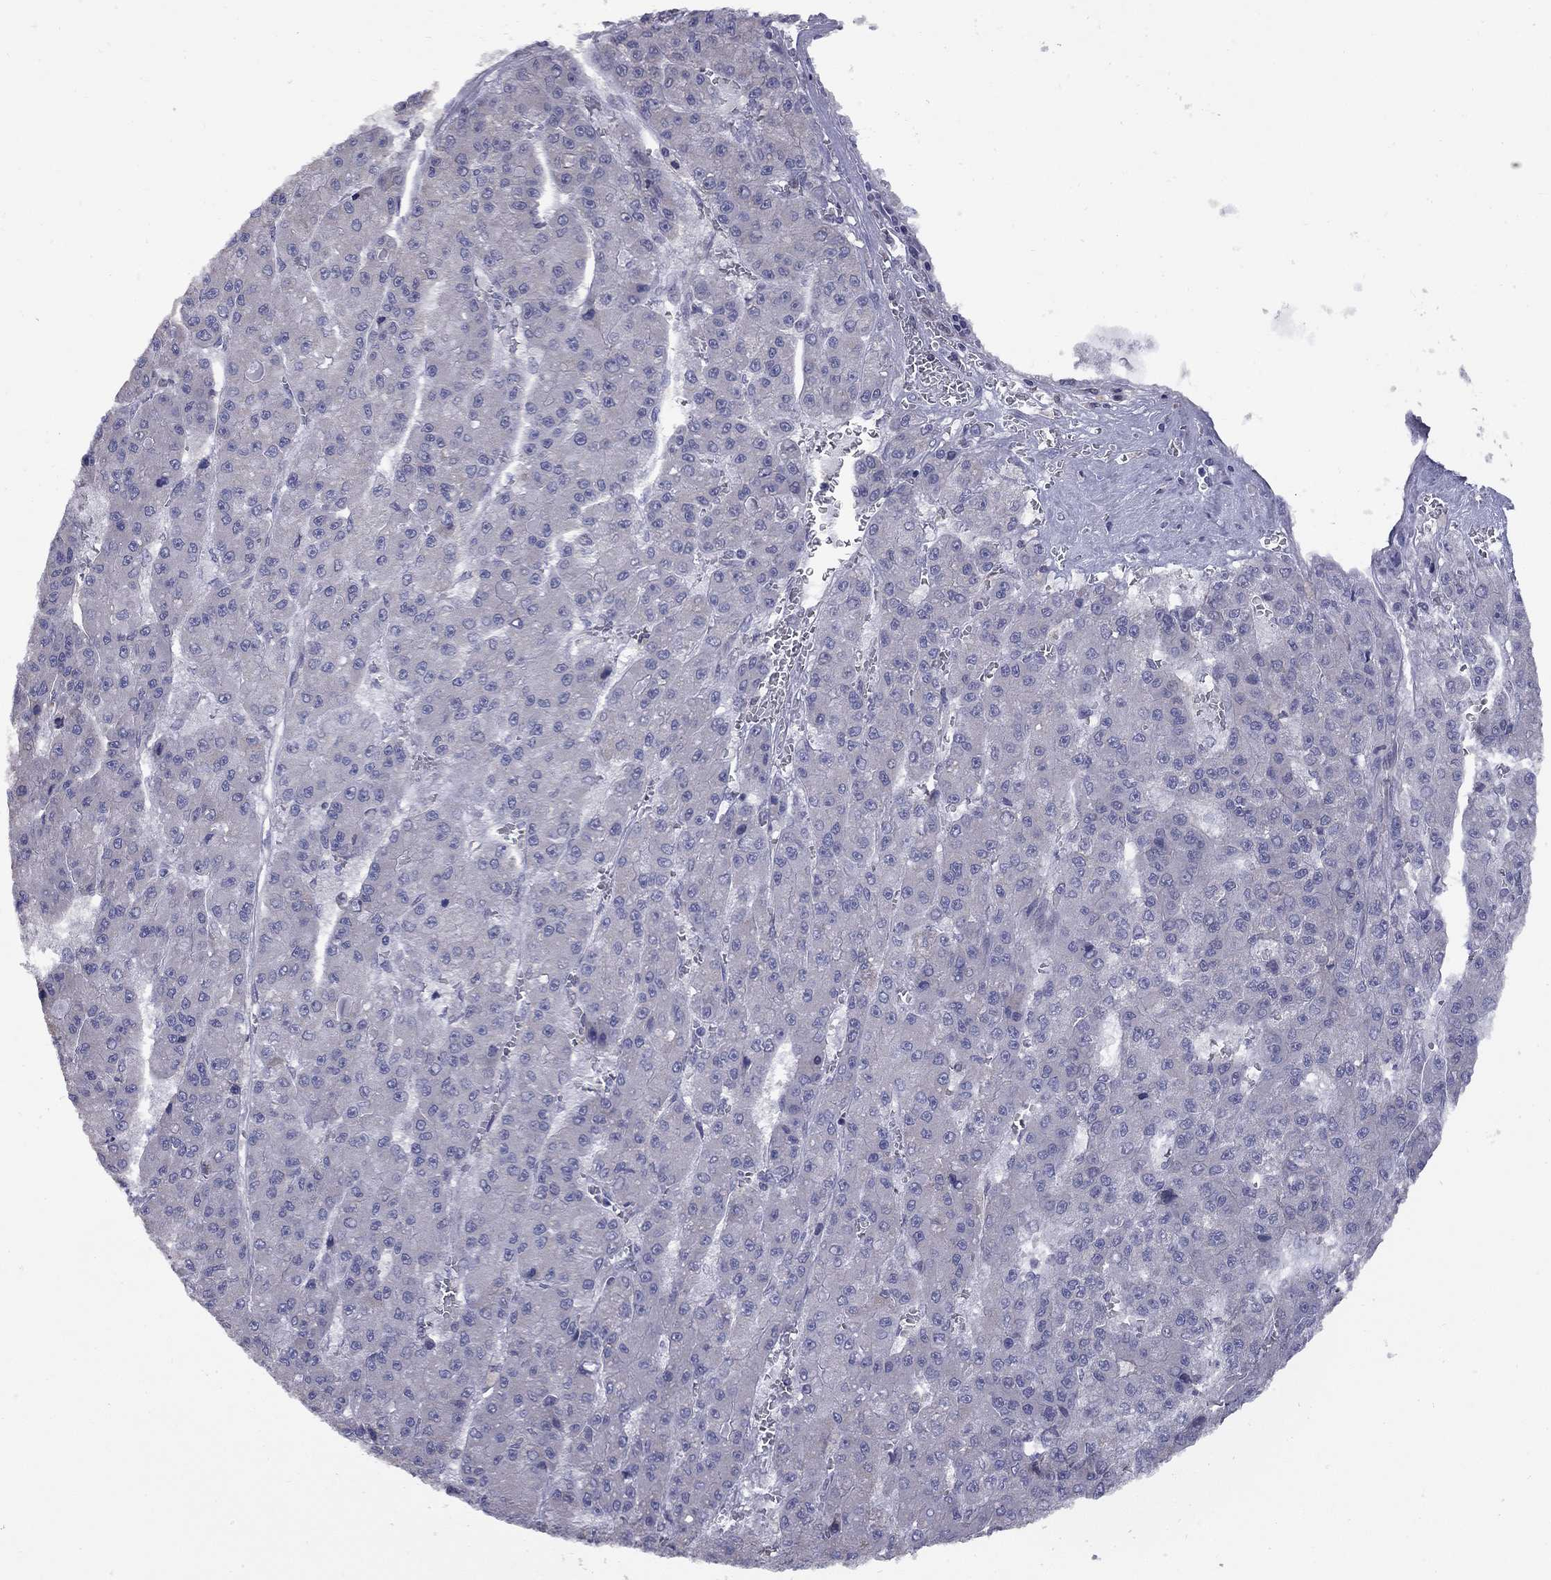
{"staining": {"intensity": "negative", "quantity": "none", "location": "none"}, "tissue": "liver cancer", "cell_type": "Tumor cells", "image_type": "cancer", "snomed": [{"axis": "morphology", "description": "Carcinoma, Hepatocellular, NOS"}, {"axis": "topography", "description": "Liver"}], "caption": "This micrograph is of liver cancer stained with IHC to label a protein in brown with the nuclei are counter-stained blue. There is no expression in tumor cells.", "gene": "HTR4", "patient": {"sex": "male", "age": 70}}